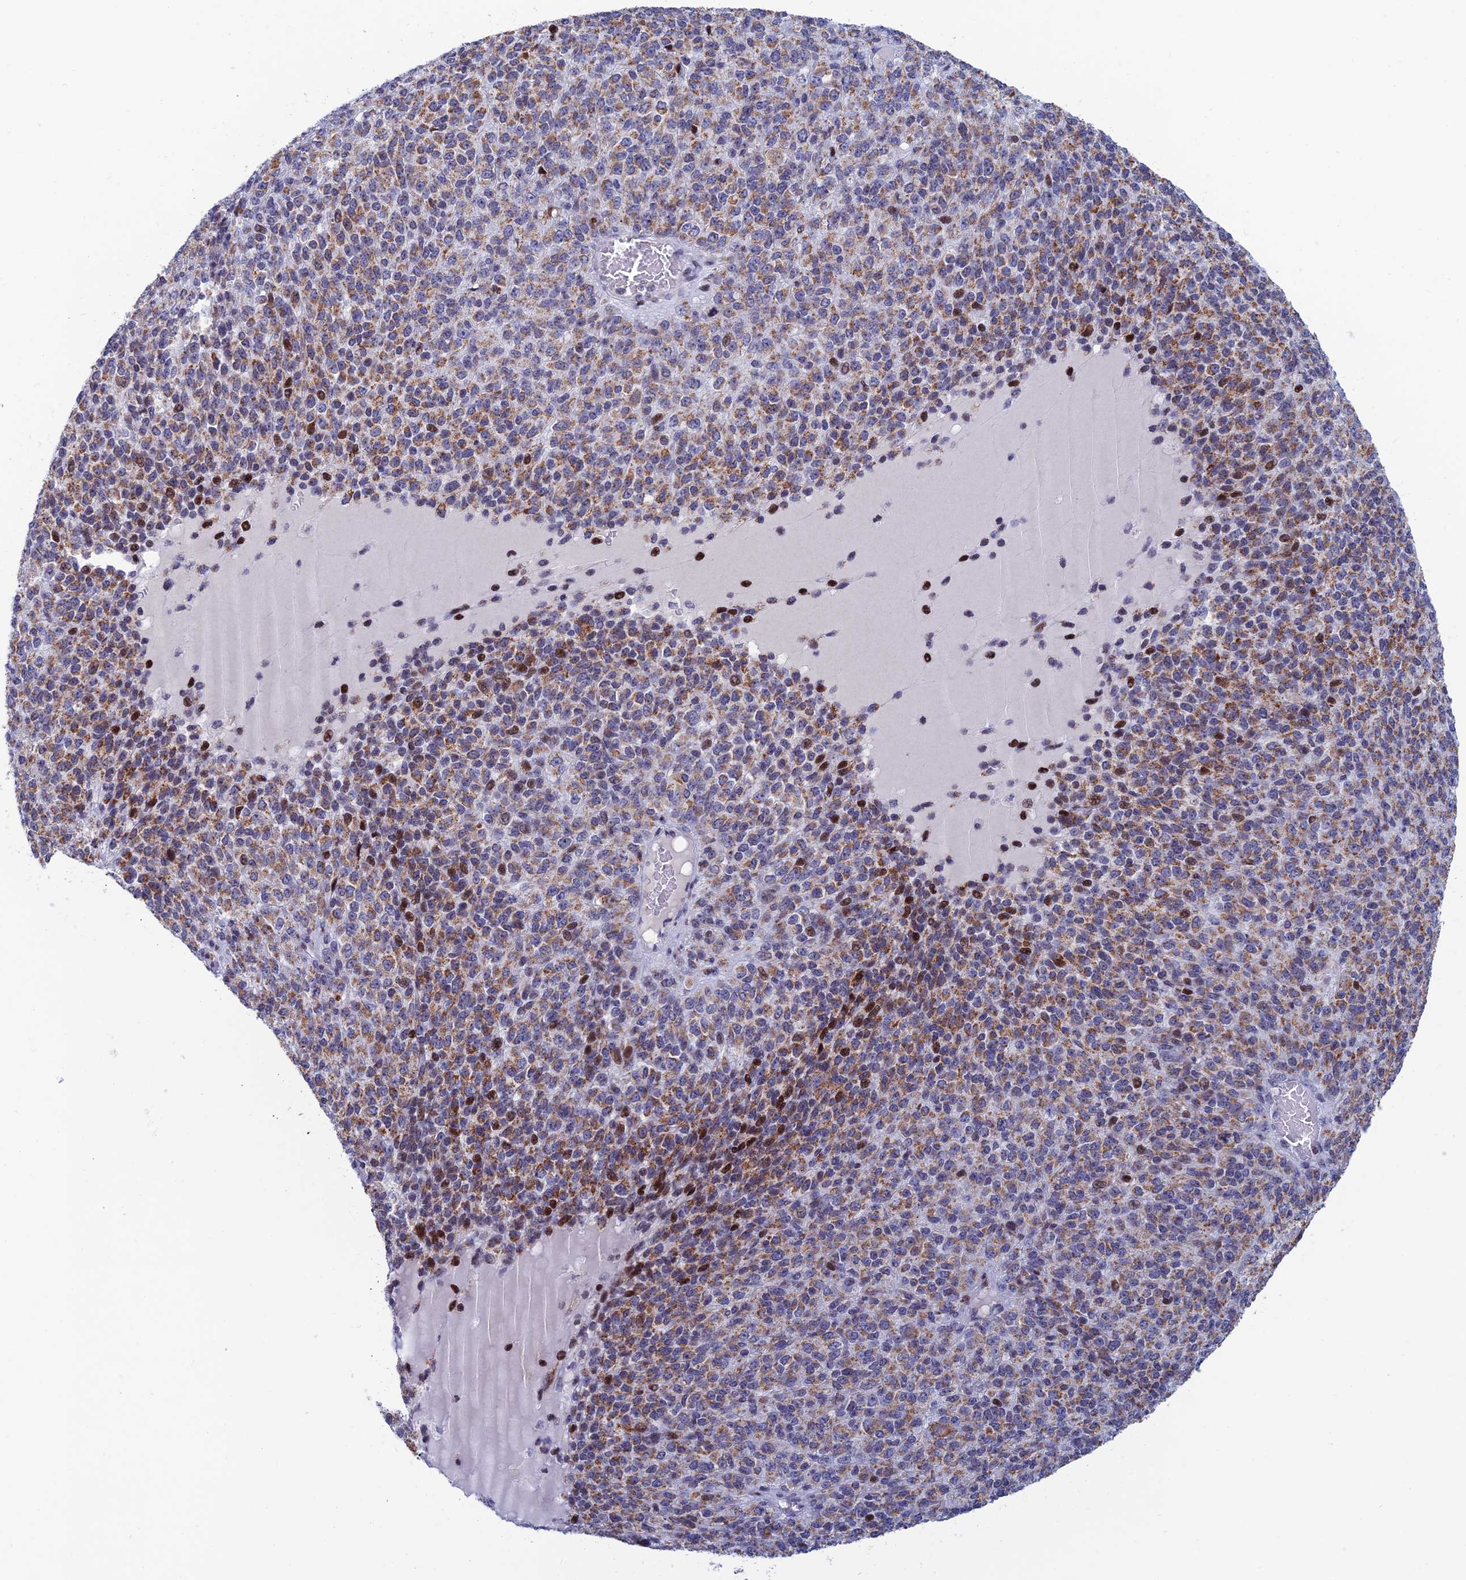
{"staining": {"intensity": "moderate", "quantity": ">75%", "location": "cytoplasmic/membranous"}, "tissue": "melanoma", "cell_type": "Tumor cells", "image_type": "cancer", "snomed": [{"axis": "morphology", "description": "Malignant melanoma, Metastatic site"}, {"axis": "topography", "description": "Brain"}], "caption": "Protein staining of melanoma tissue reveals moderate cytoplasmic/membranous staining in approximately >75% of tumor cells. The staining is performed using DAB brown chromogen to label protein expression. The nuclei are counter-stained blue using hematoxylin.", "gene": "AFF3", "patient": {"sex": "female", "age": 56}}